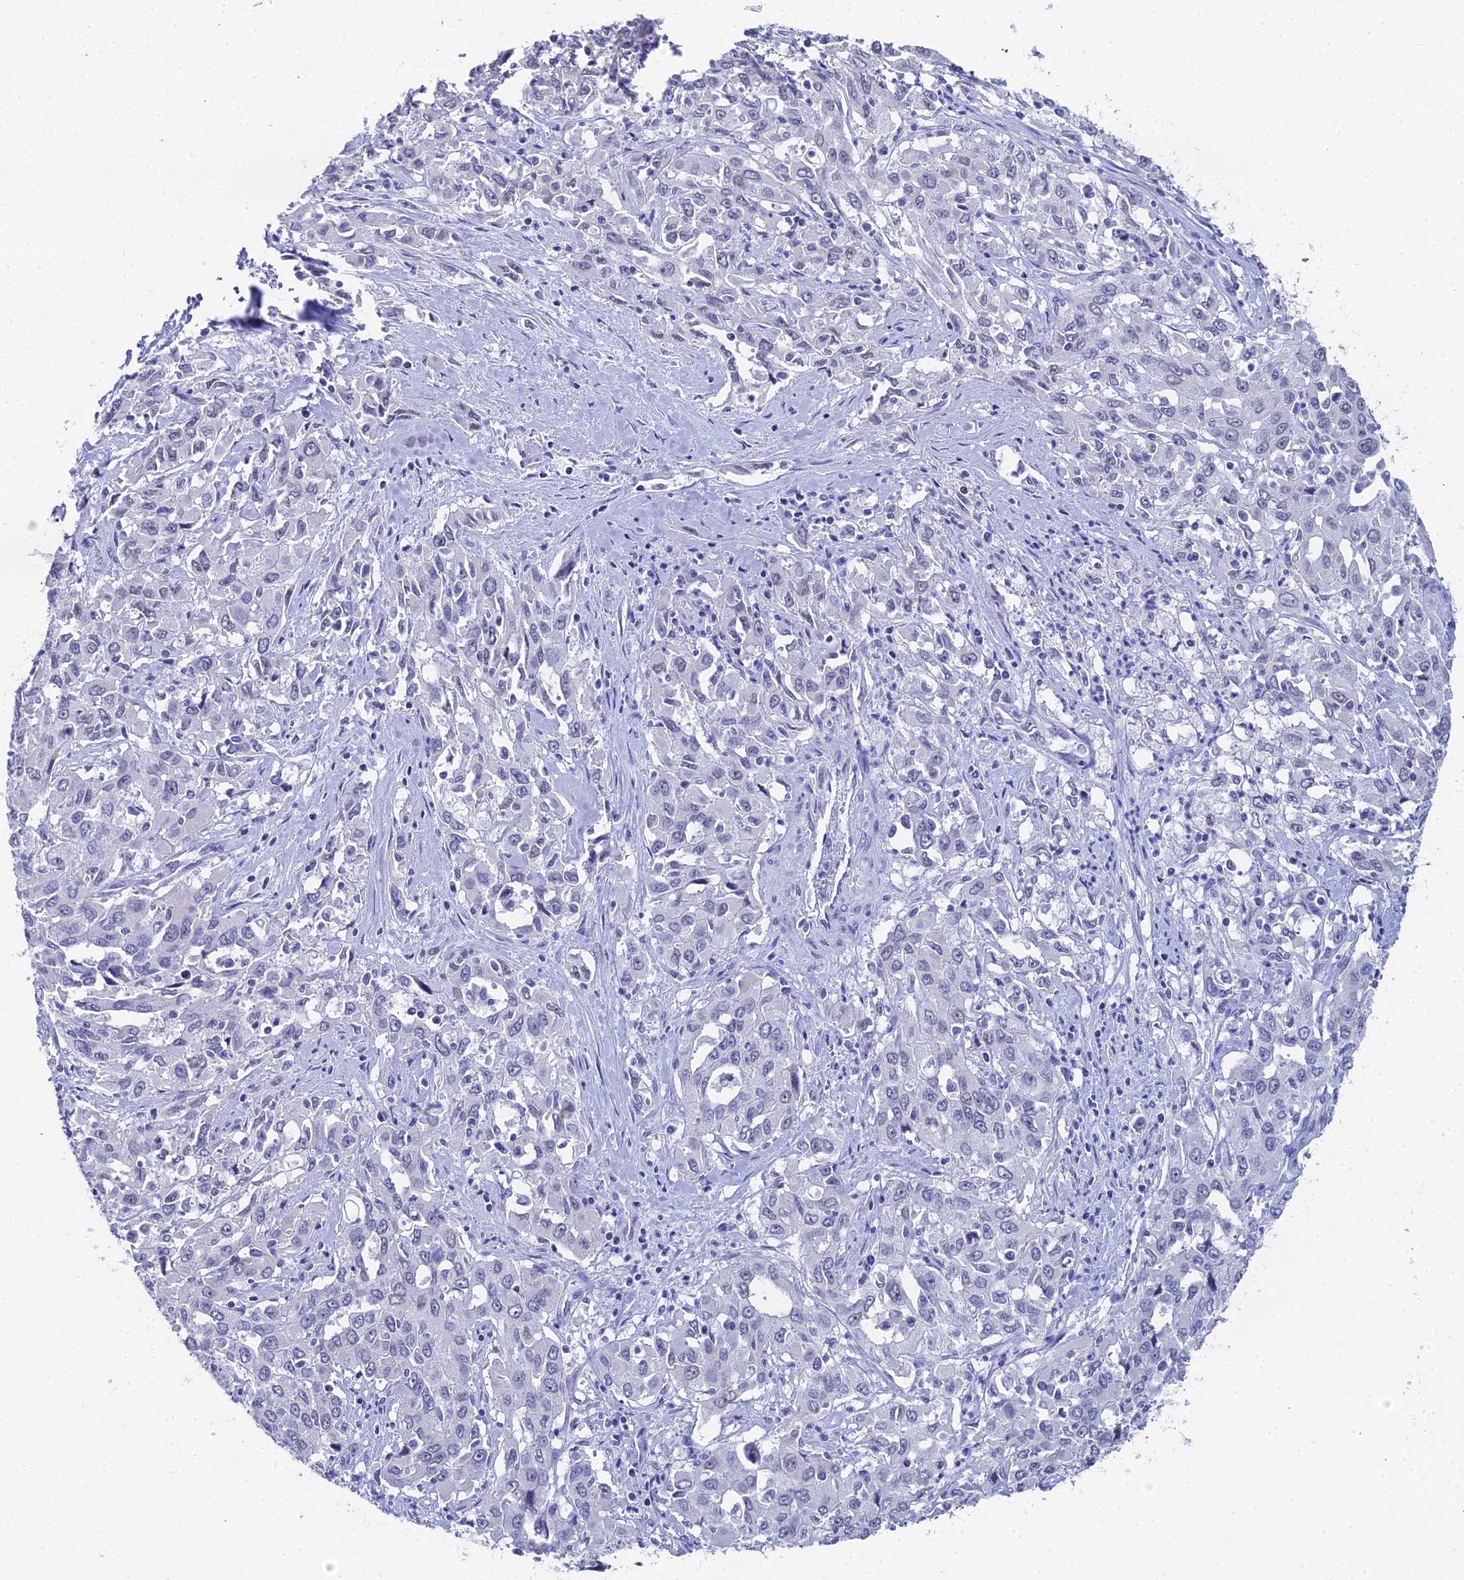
{"staining": {"intensity": "negative", "quantity": "none", "location": "none"}, "tissue": "liver cancer", "cell_type": "Tumor cells", "image_type": "cancer", "snomed": [{"axis": "morphology", "description": "Carcinoma, Hepatocellular, NOS"}, {"axis": "topography", "description": "Liver"}], "caption": "This is an immunohistochemistry micrograph of human liver cancer (hepatocellular carcinoma). There is no expression in tumor cells.", "gene": "OCM", "patient": {"sex": "male", "age": 63}}